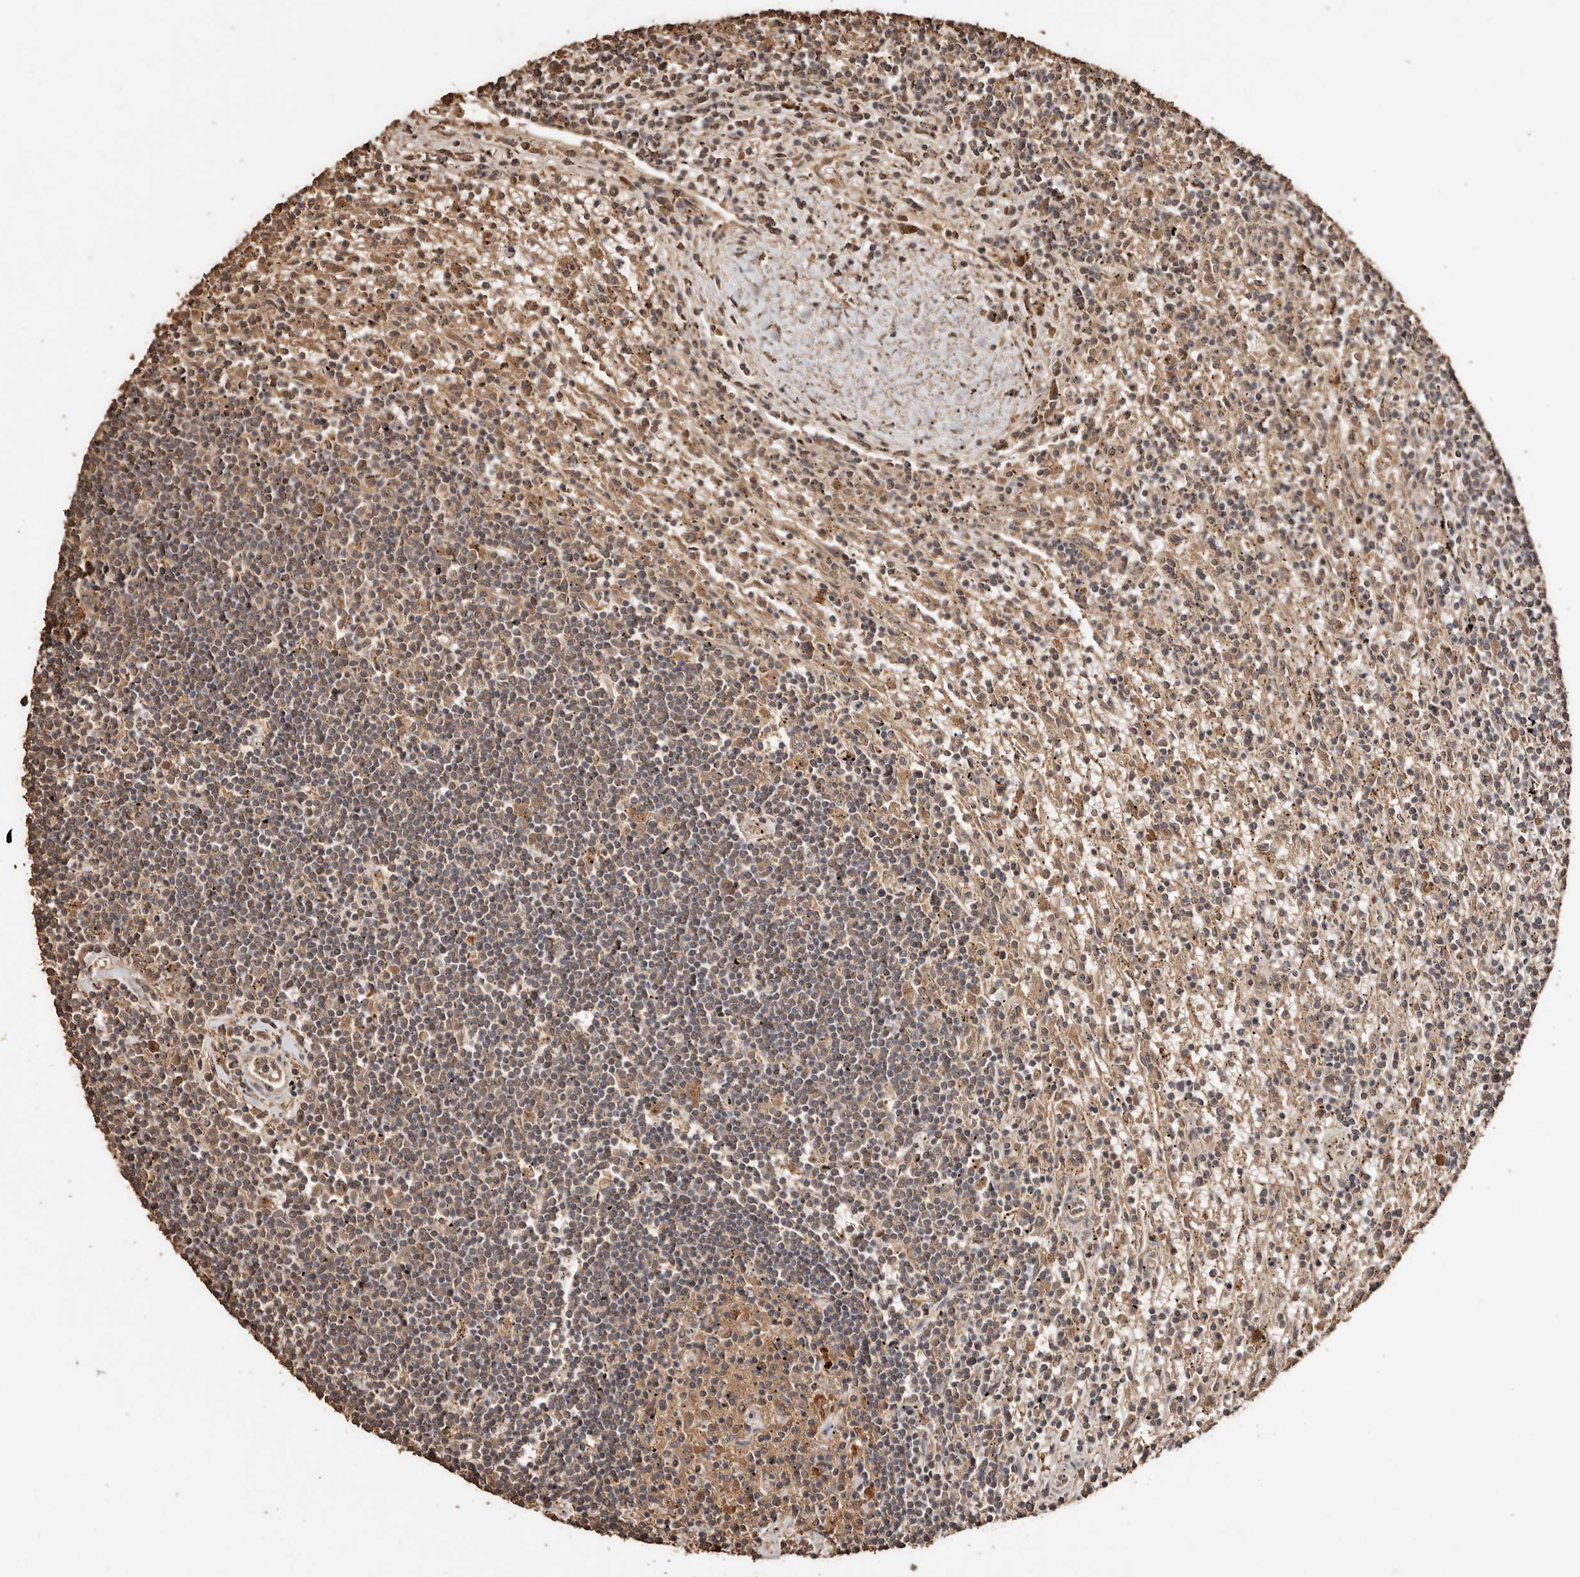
{"staining": {"intensity": "moderate", "quantity": "<25%", "location": "cytoplasmic/membranous"}, "tissue": "lymphoma", "cell_type": "Tumor cells", "image_type": "cancer", "snomed": [{"axis": "morphology", "description": "Malignant lymphoma, non-Hodgkin's type, Low grade"}, {"axis": "topography", "description": "Spleen"}], "caption": "This is an image of IHC staining of malignant lymphoma, non-Hodgkin's type (low-grade), which shows moderate staining in the cytoplasmic/membranous of tumor cells.", "gene": "PKDCC", "patient": {"sex": "male", "age": 76}}